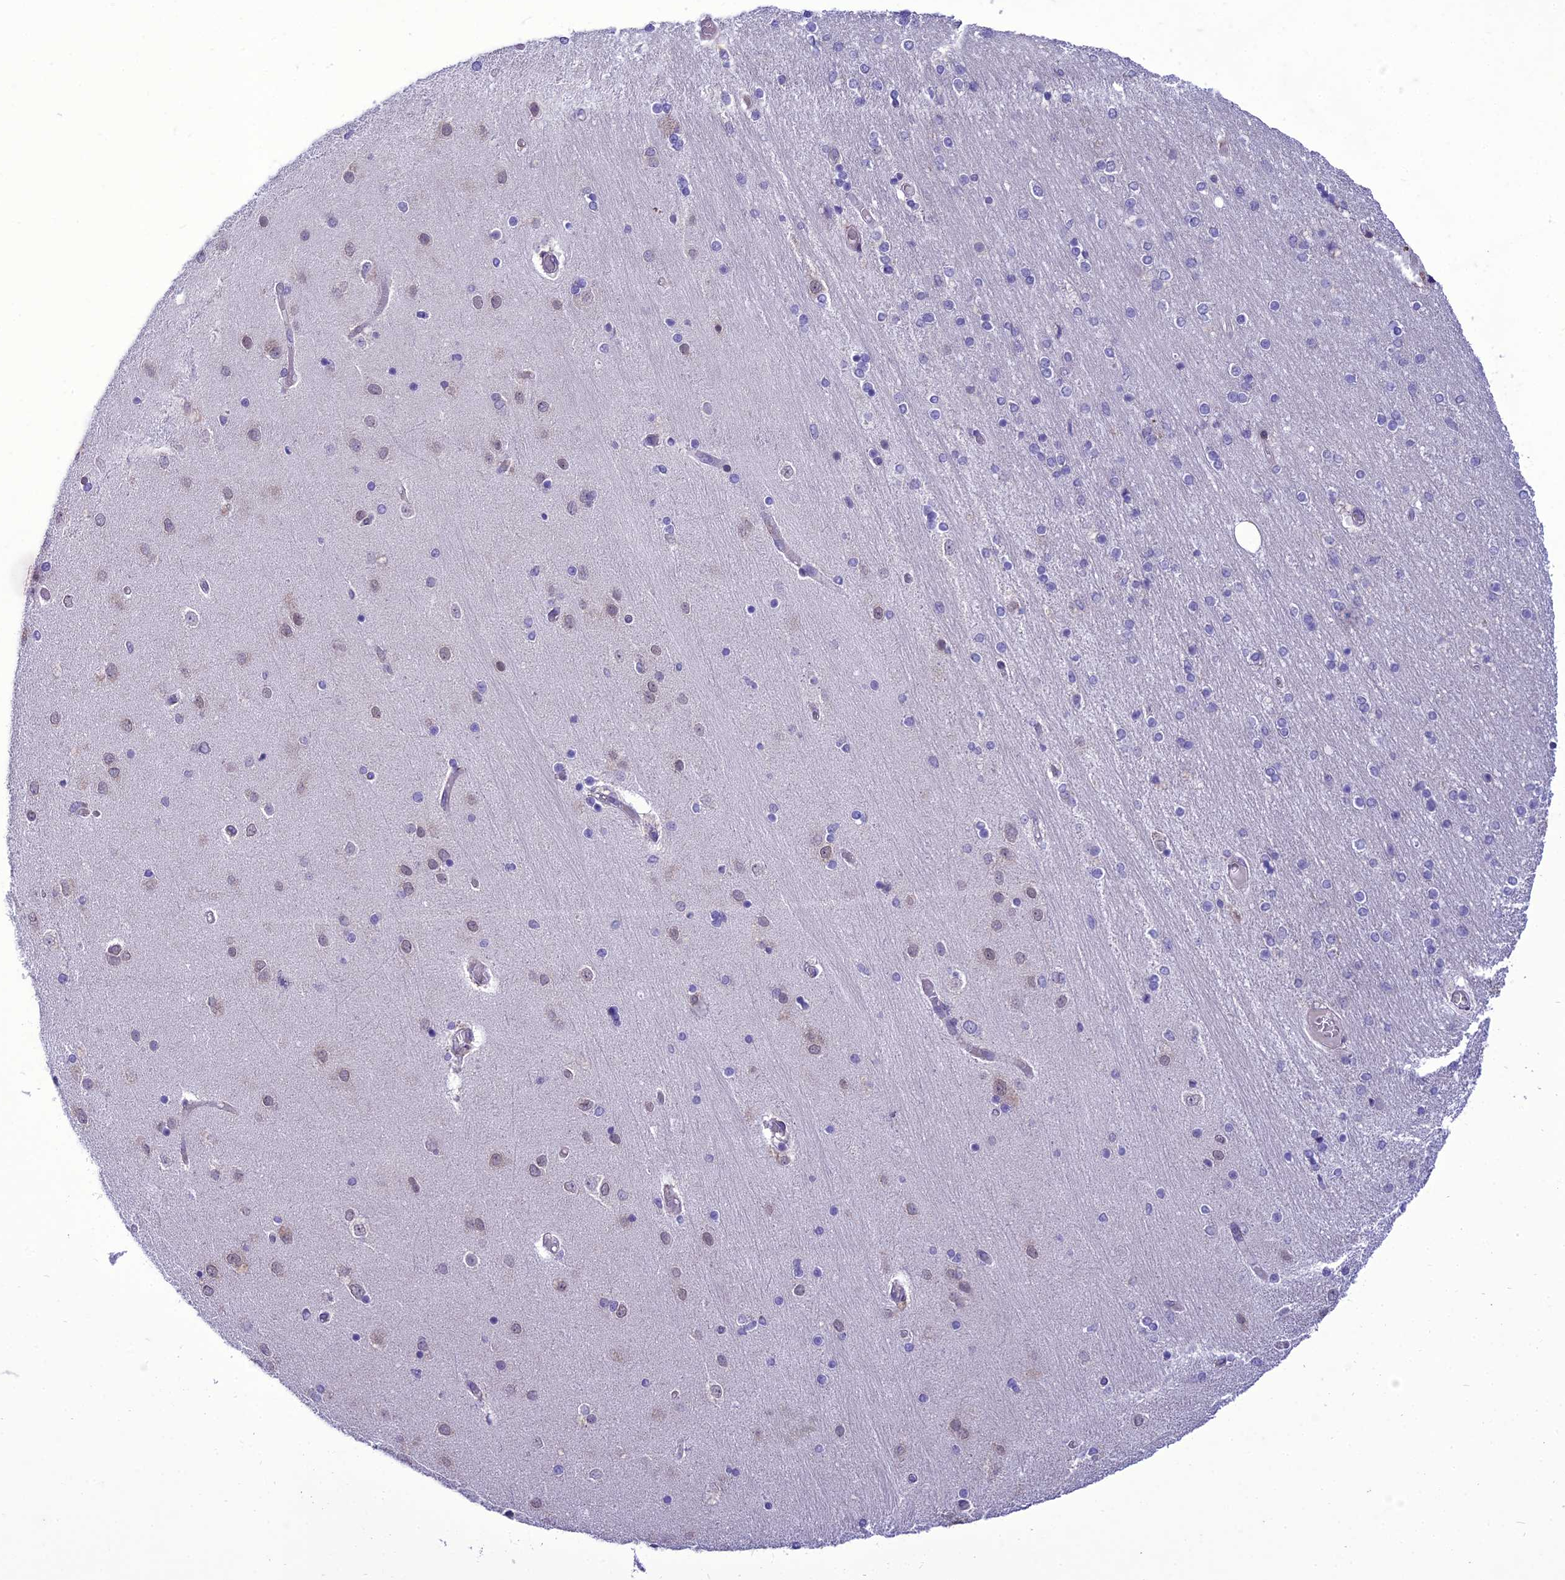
{"staining": {"intensity": "negative", "quantity": "none", "location": "none"}, "tissue": "hippocampus", "cell_type": "Glial cells", "image_type": "normal", "snomed": [{"axis": "morphology", "description": "Normal tissue, NOS"}, {"axis": "topography", "description": "Hippocampus"}], "caption": "This is an immunohistochemistry photomicrograph of unremarkable hippocampus. There is no staining in glial cells.", "gene": "NEURL2", "patient": {"sex": "female", "age": 54}}